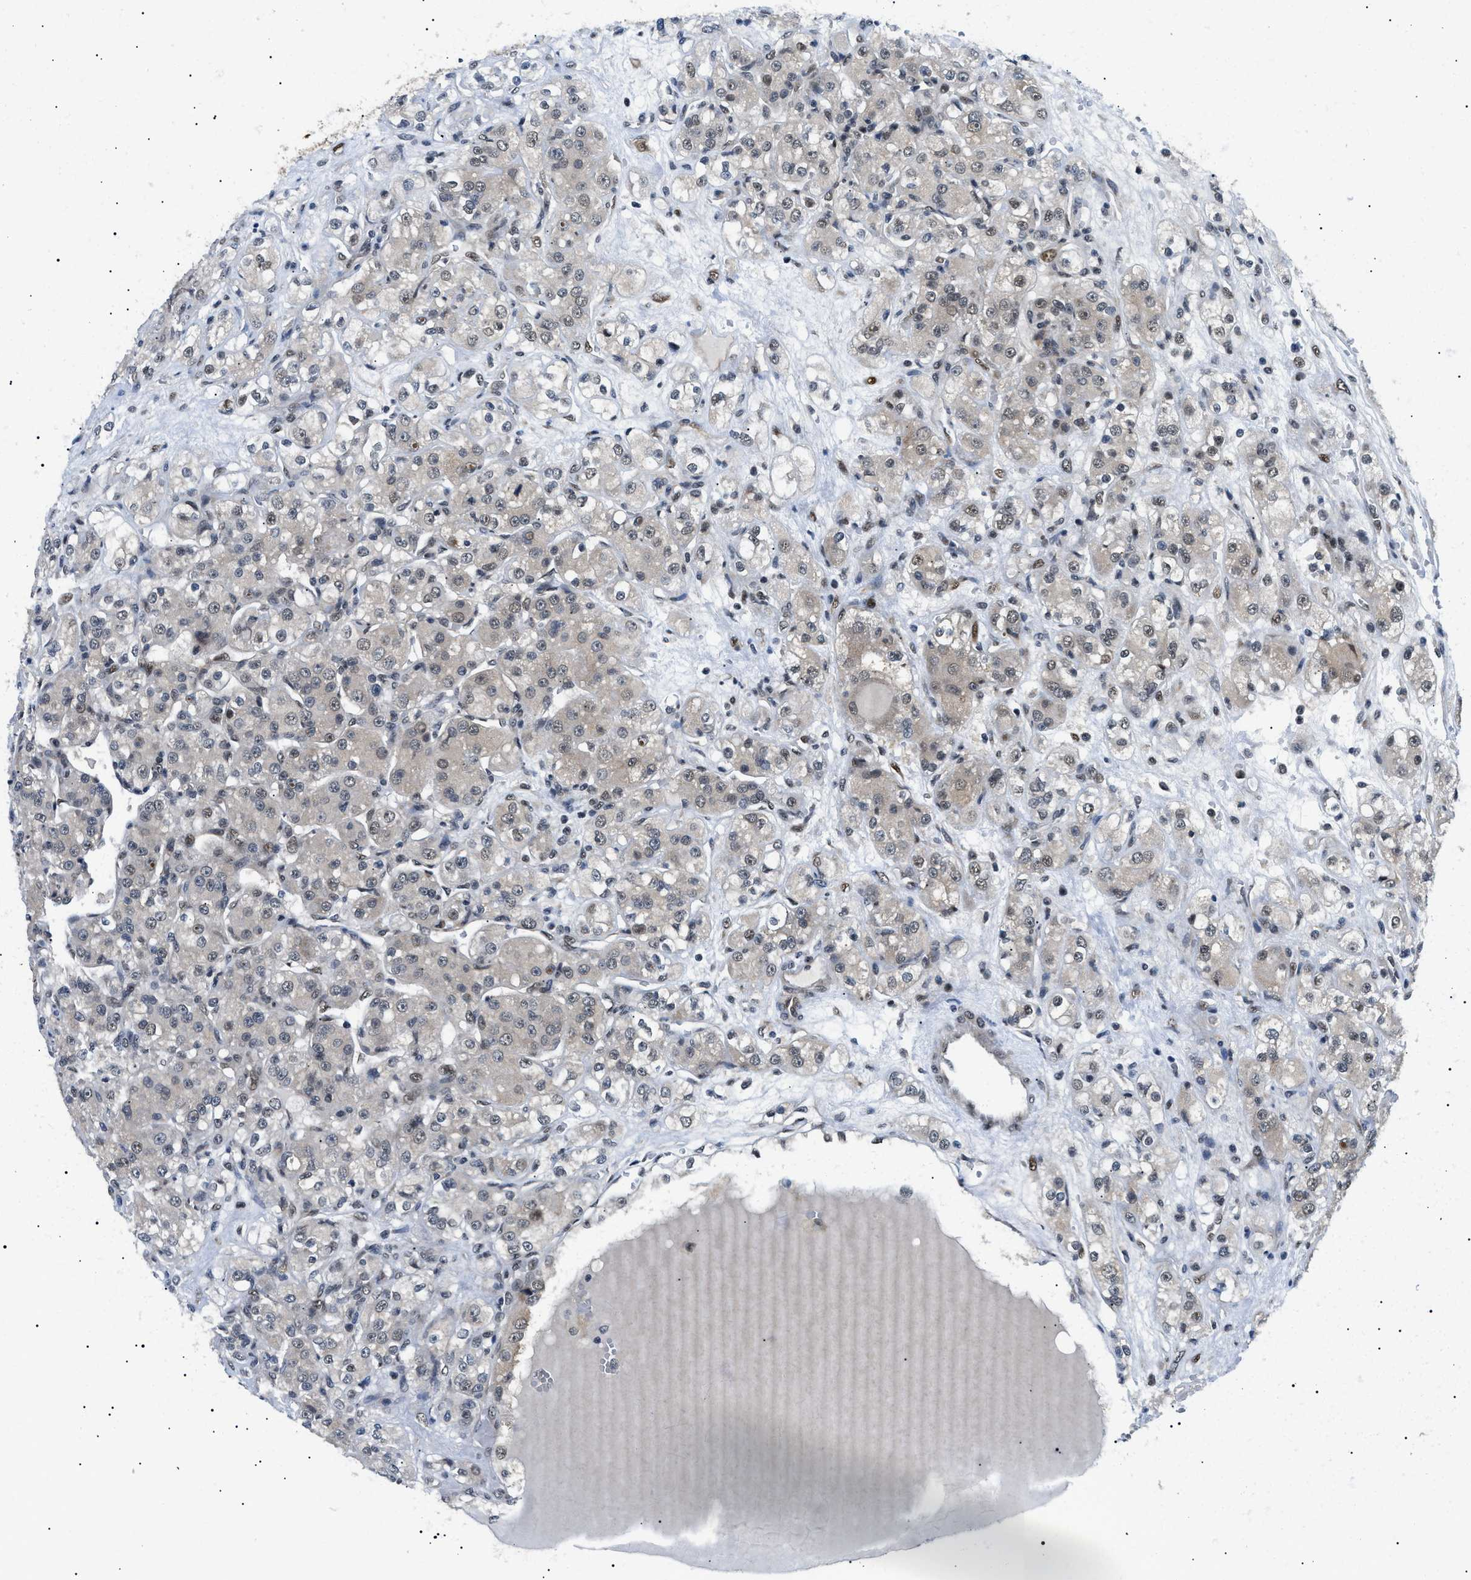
{"staining": {"intensity": "moderate", "quantity": "25%-75%", "location": "cytoplasmic/membranous,nuclear"}, "tissue": "renal cancer", "cell_type": "Tumor cells", "image_type": "cancer", "snomed": [{"axis": "morphology", "description": "Normal tissue, NOS"}, {"axis": "morphology", "description": "Adenocarcinoma, NOS"}, {"axis": "topography", "description": "Kidney"}], "caption": "Renal adenocarcinoma stained for a protein exhibits moderate cytoplasmic/membranous and nuclear positivity in tumor cells.", "gene": "CWC25", "patient": {"sex": "male", "age": 61}}